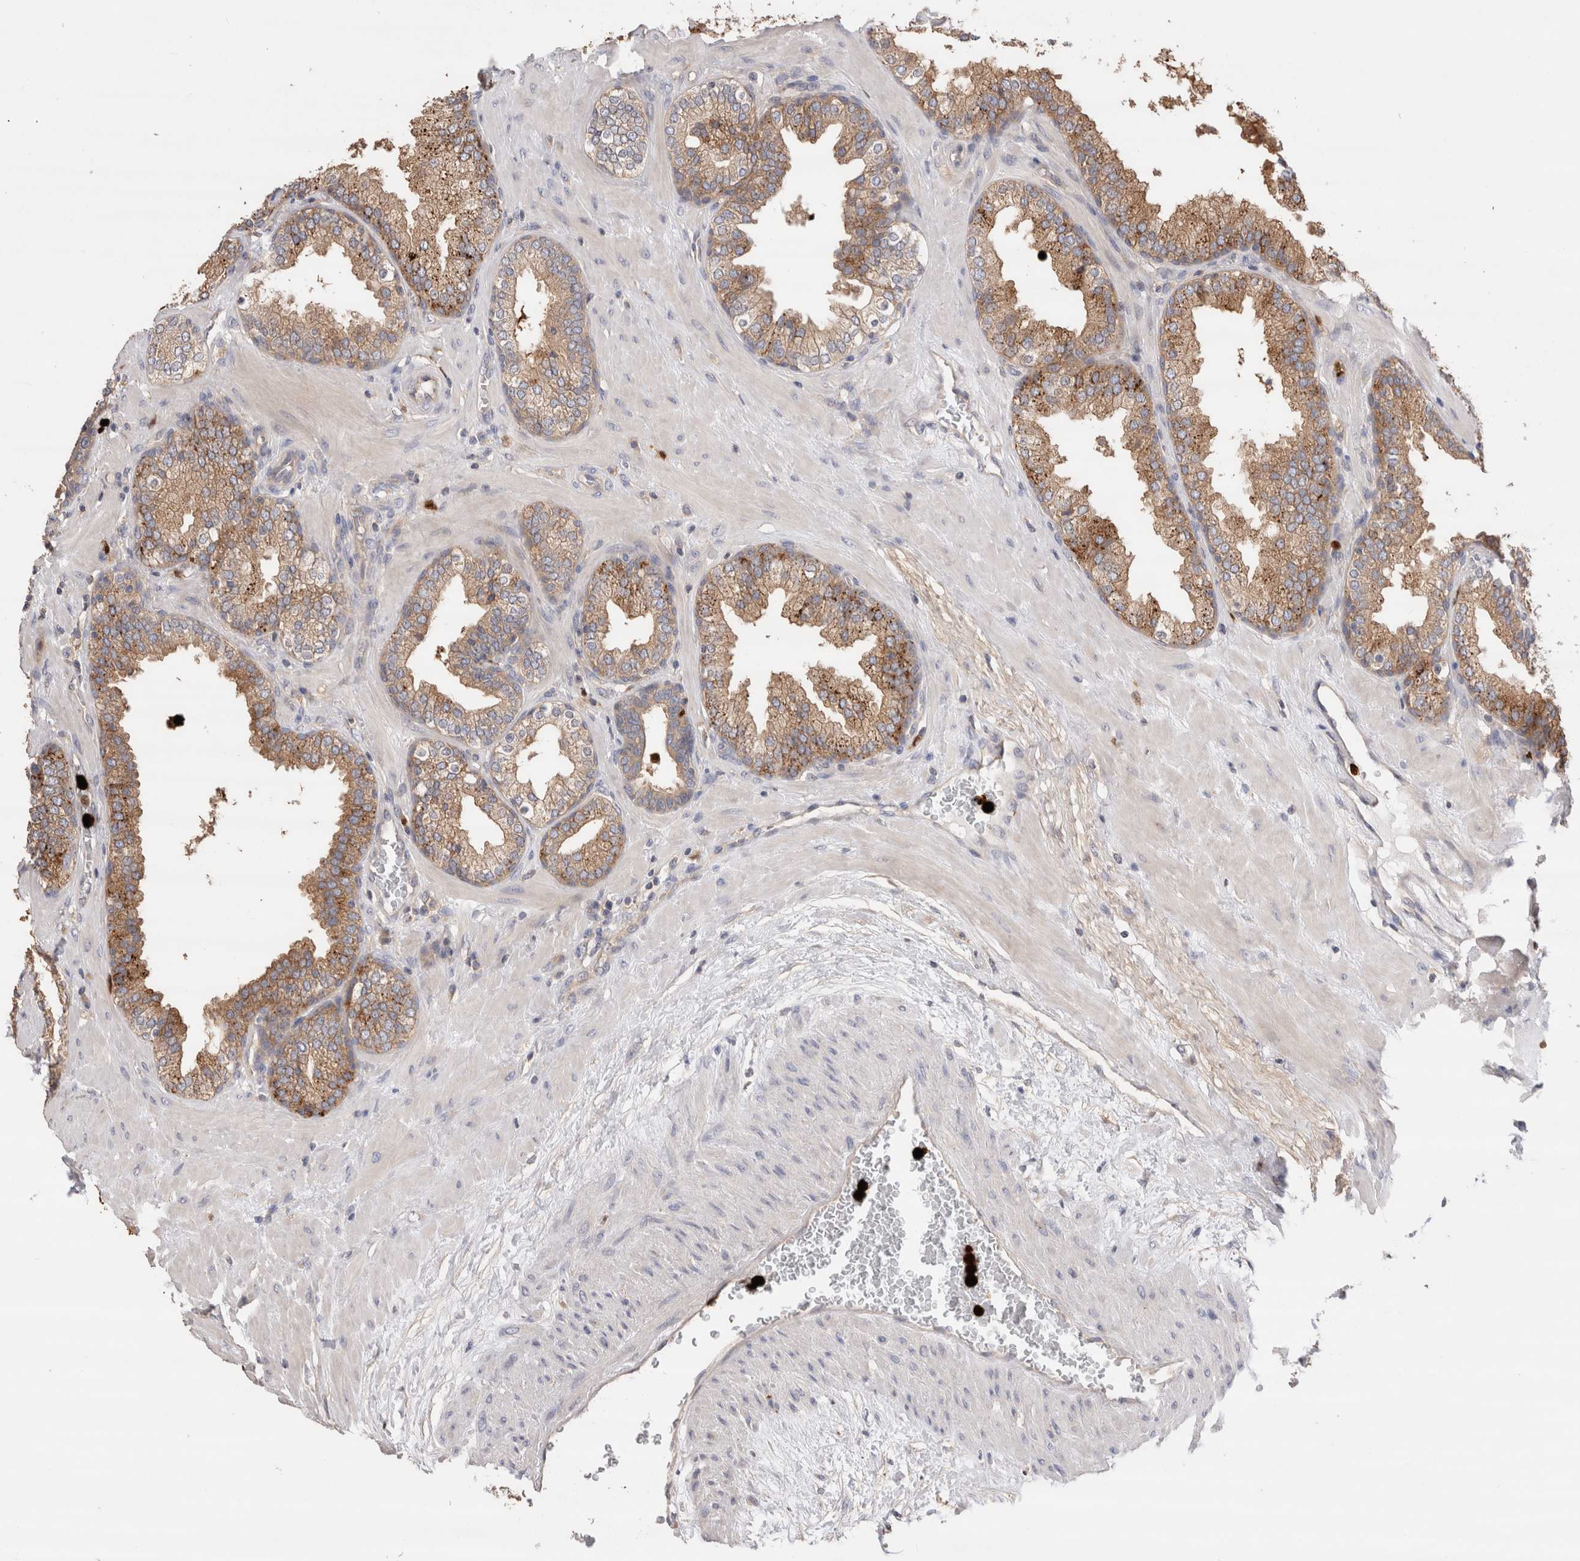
{"staining": {"intensity": "strong", "quantity": "25%-75%", "location": "cytoplasmic/membranous"}, "tissue": "prostate", "cell_type": "Glandular cells", "image_type": "normal", "snomed": [{"axis": "morphology", "description": "Normal tissue, NOS"}, {"axis": "topography", "description": "Prostate"}], "caption": "Immunohistochemical staining of benign prostate displays high levels of strong cytoplasmic/membranous expression in approximately 25%-75% of glandular cells. (DAB IHC, brown staining for protein, blue staining for nuclei).", "gene": "NXT2", "patient": {"sex": "male", "age": 51}}